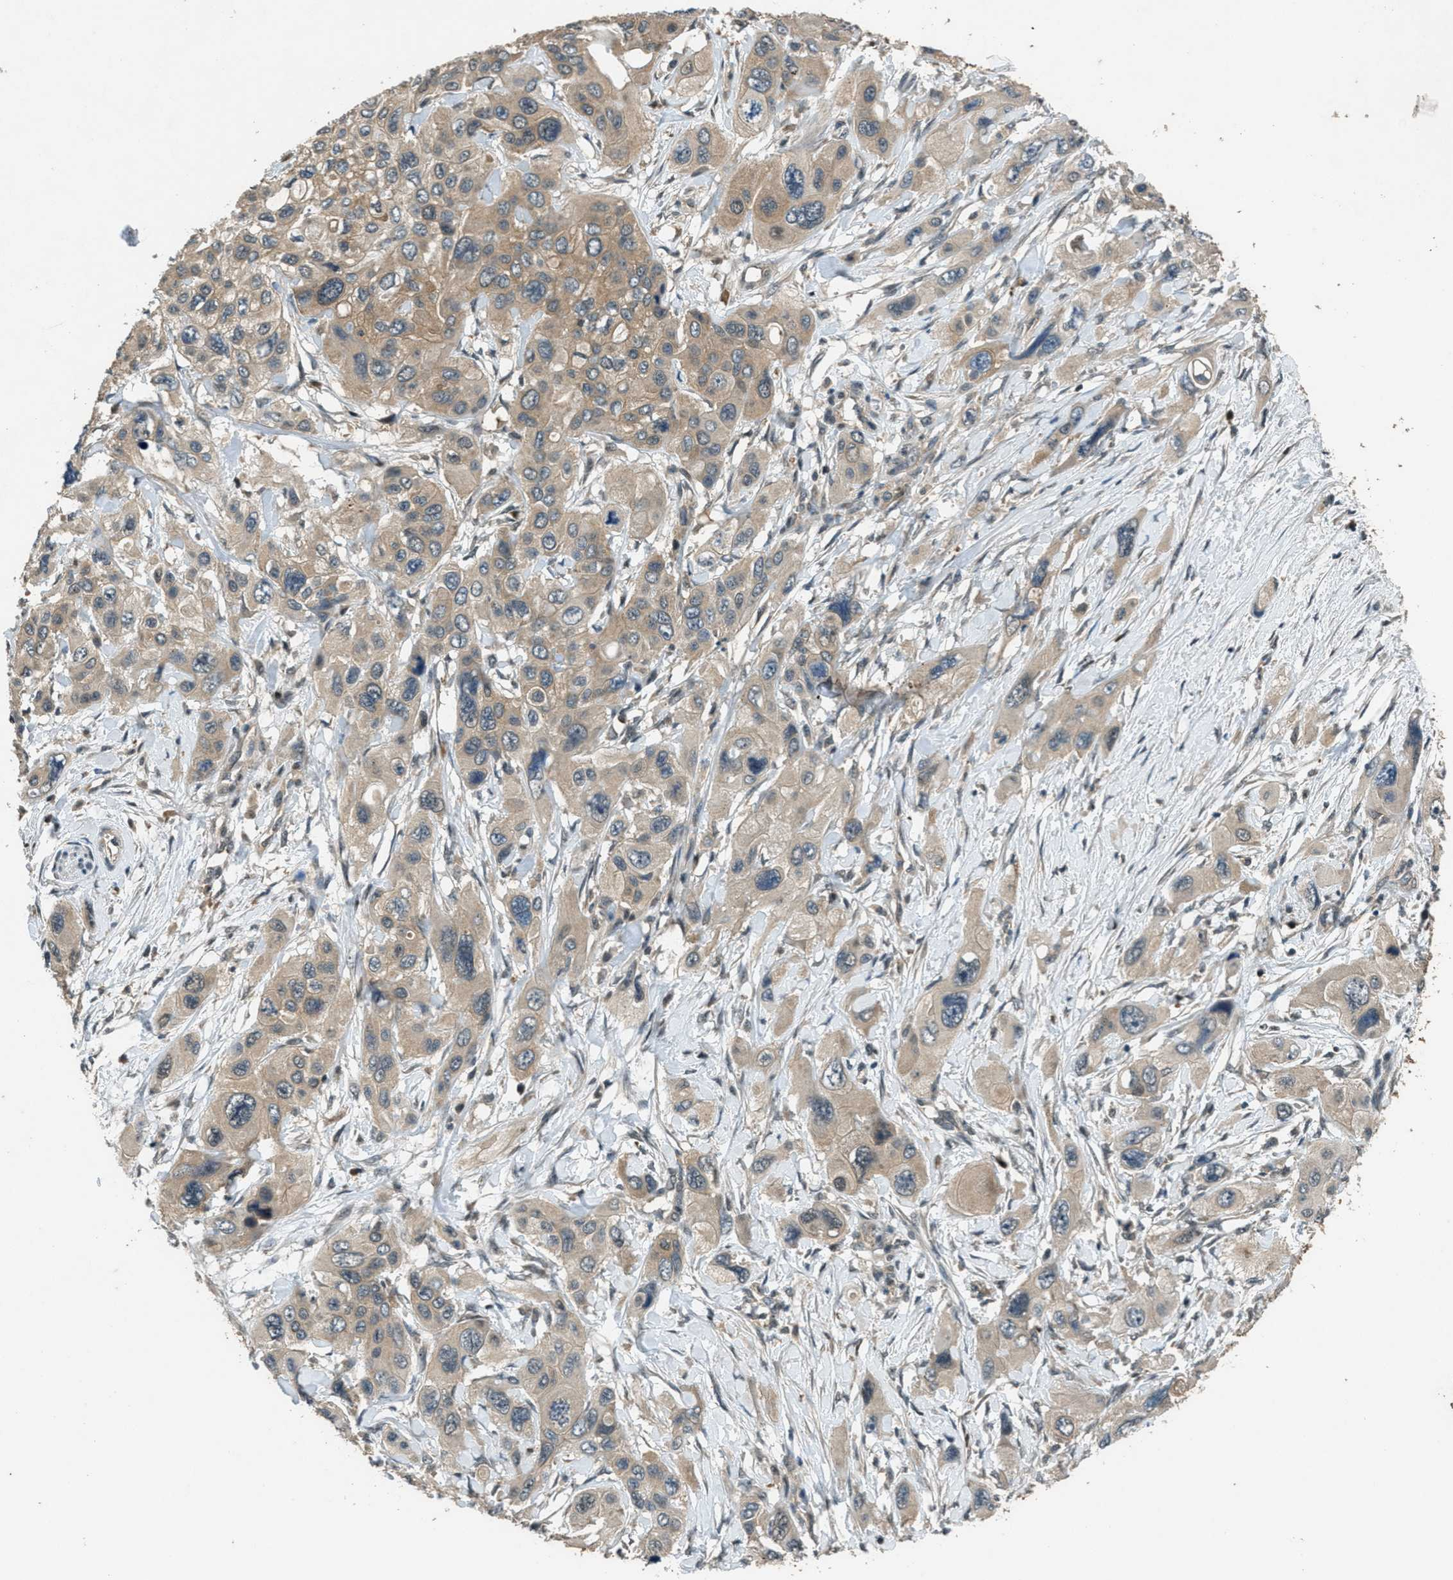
{"staining": {"intensity": "weak", "quantity": ">75%", "location": "cytoplasmic/membranous"}, "tissue": "pancreatic cancer", "cell_type": "Tumor cells", "image_type": "cancer", "snomed": [{"axis": "morphology", "description": "Adenocarcinoma, NOS"}, {"axis": "topography", "description": "Pancreas"}], "caption": "Pancreatic cancer stained for a protein (brown) reveals weak cytoplasmic/membranous positive expression in about >75% of tumor cells.", "gene": "DUSP6", "patient": {"sex": "male", "age": 73}}